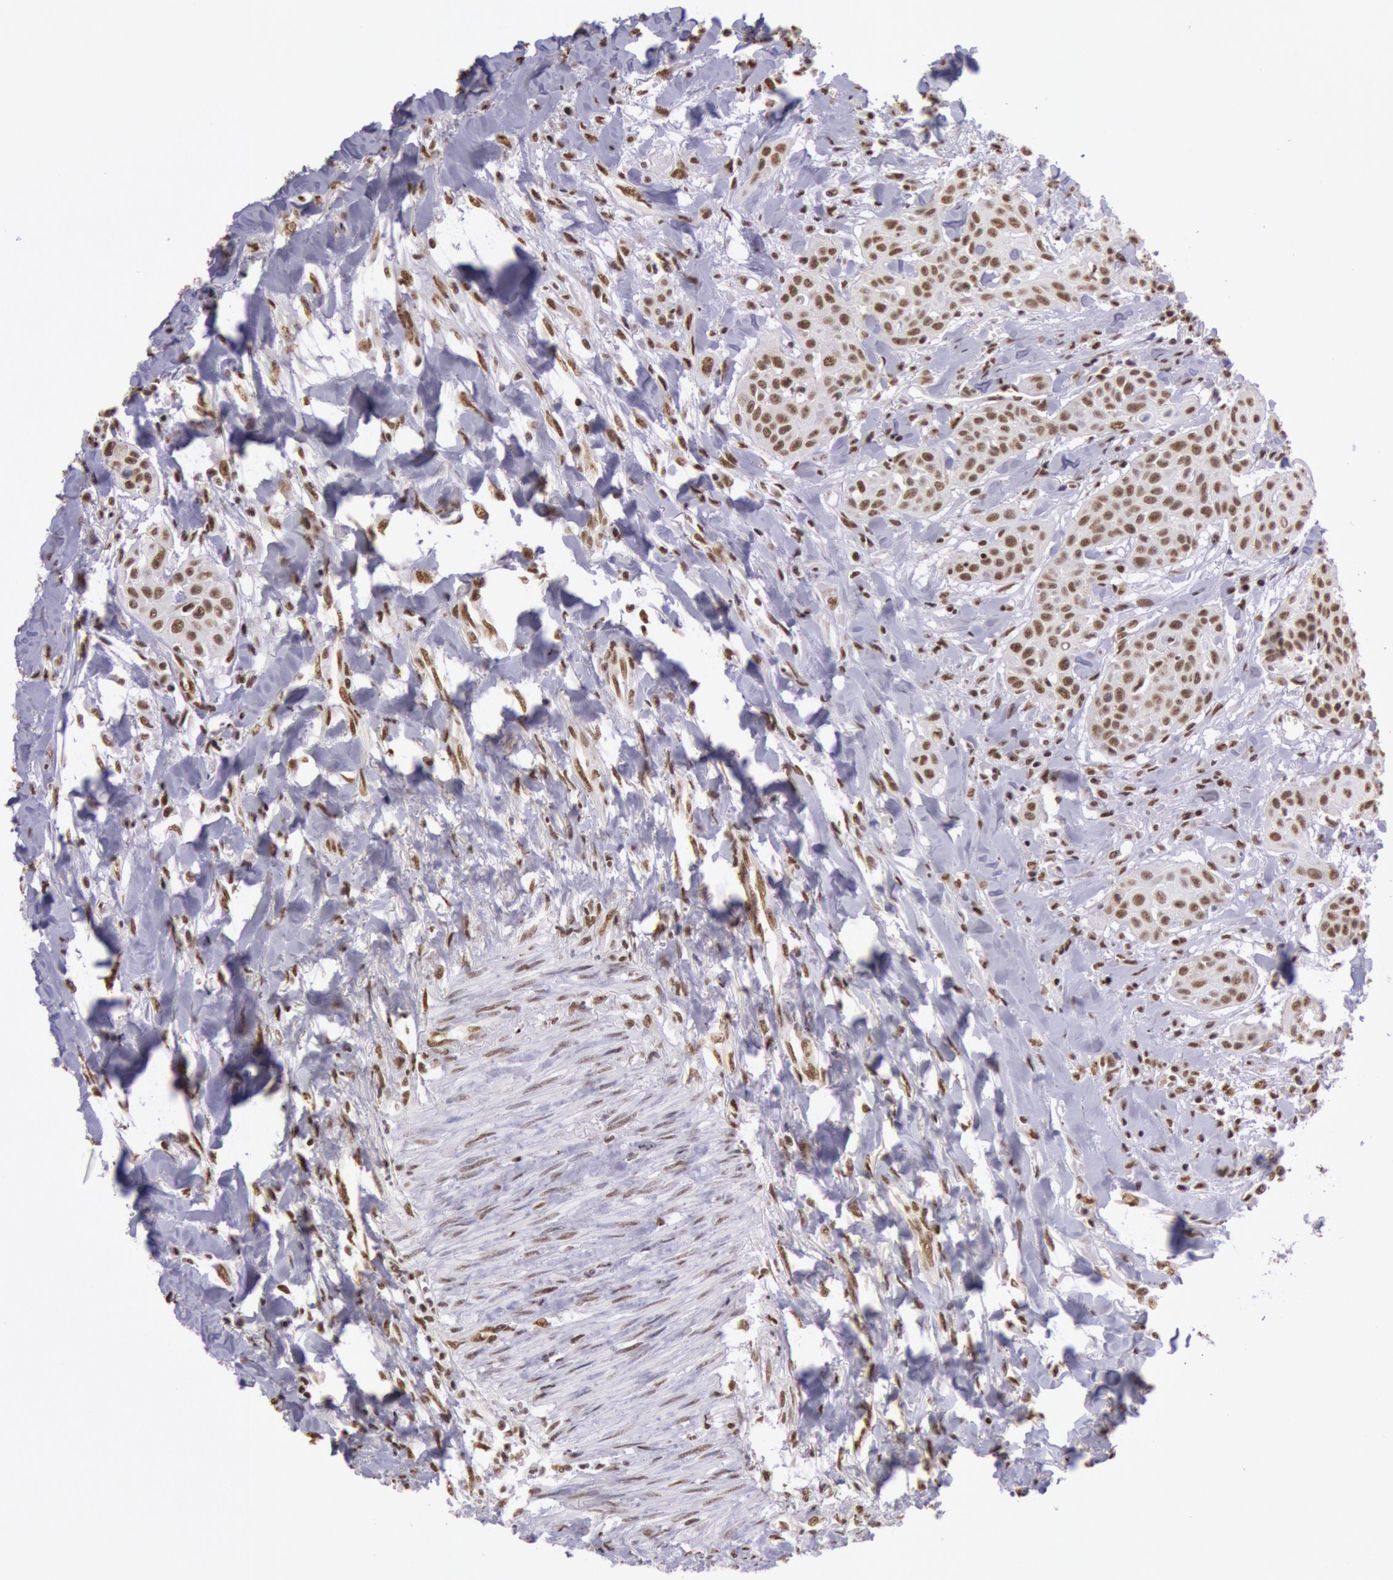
{"staining": {"intensity": "moderate", "quantity": ">75%", "location": "nuclear"}, "tissue": "head and neck cancer", "cell_type": "Tumor cells", "image_type": "cancer", "snomed": [{"axis": "morphology", "description": "Squamous cell carcinoma, NOS"}, {"axis": "morphology", "description": "Squamous cell carcinoma, metastatic, NOS"}, {"axis": "topography", "description": "Lymph node"}, {"axis": "topography", "description": "Salivary gland"}, {"axis": "topography", "description": "Head-Neck"}], "caption": "About >75% of tumor cells in head and neck metastatic squamous cell carcinoma show moderate nuclear protein positivity as visualized by brown immunohistochemical staining.", "gene": "HNRNPH2", "patient": {"sex": "female", "age": 74}}